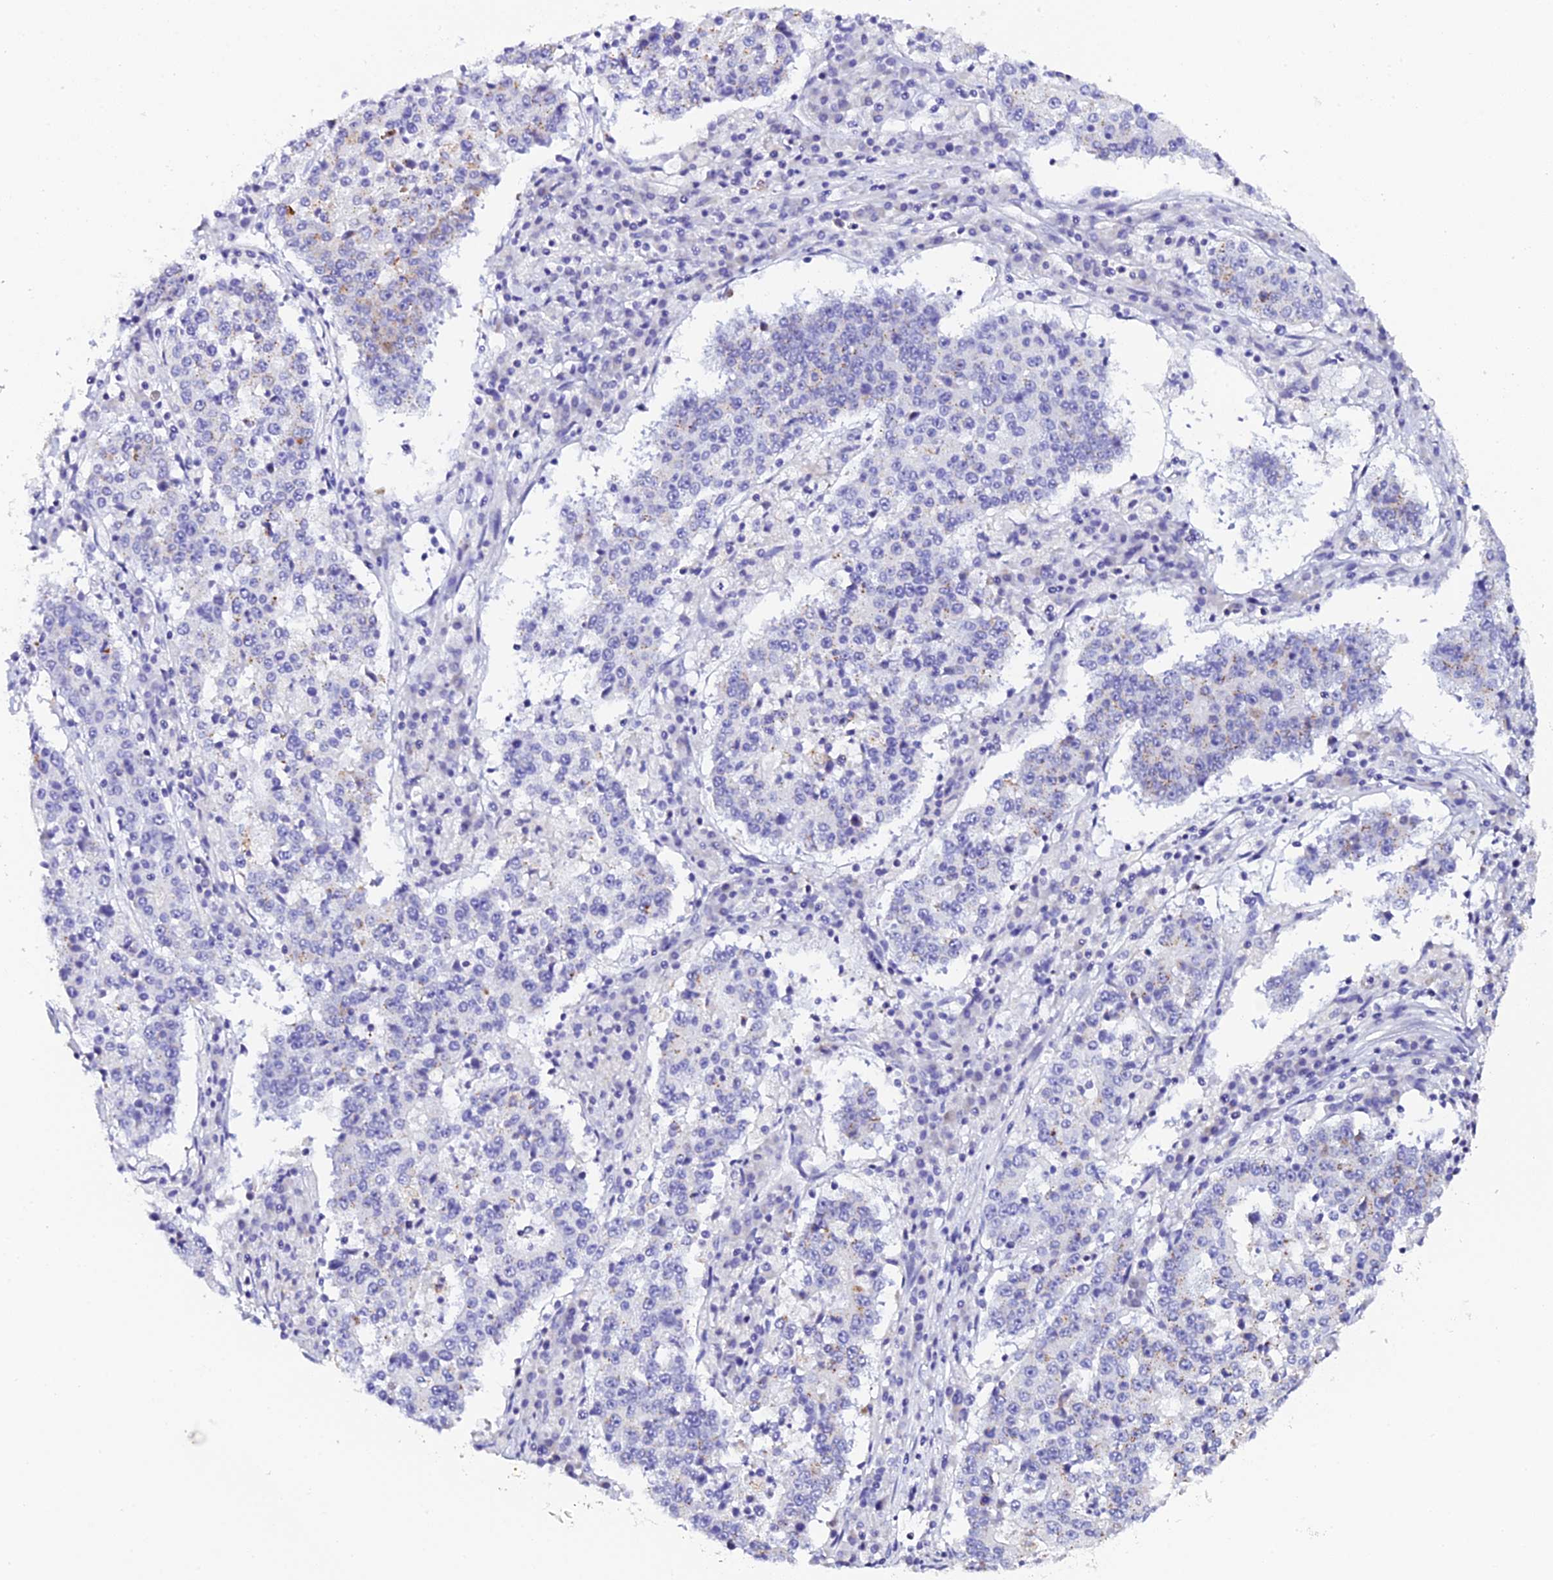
{"staining": {"intensity": "weak", "quantity": "<25%", "location": "cytoplasmic/membranous"}, "tissue": "stomach cancer", "cell_type": "Tumor cells", "image_type": "cancer", "snomed": [{"axis": "morphology", "description": "Adenocarcinoma, NOS"}, {"axis": "topography", "description": "Stomach"}], "caption": "Tumor cells are negative for brown protein staining in stomach cancer.", "gene": "C12orf29", "patient": {"sex": "male", "age": 59}}